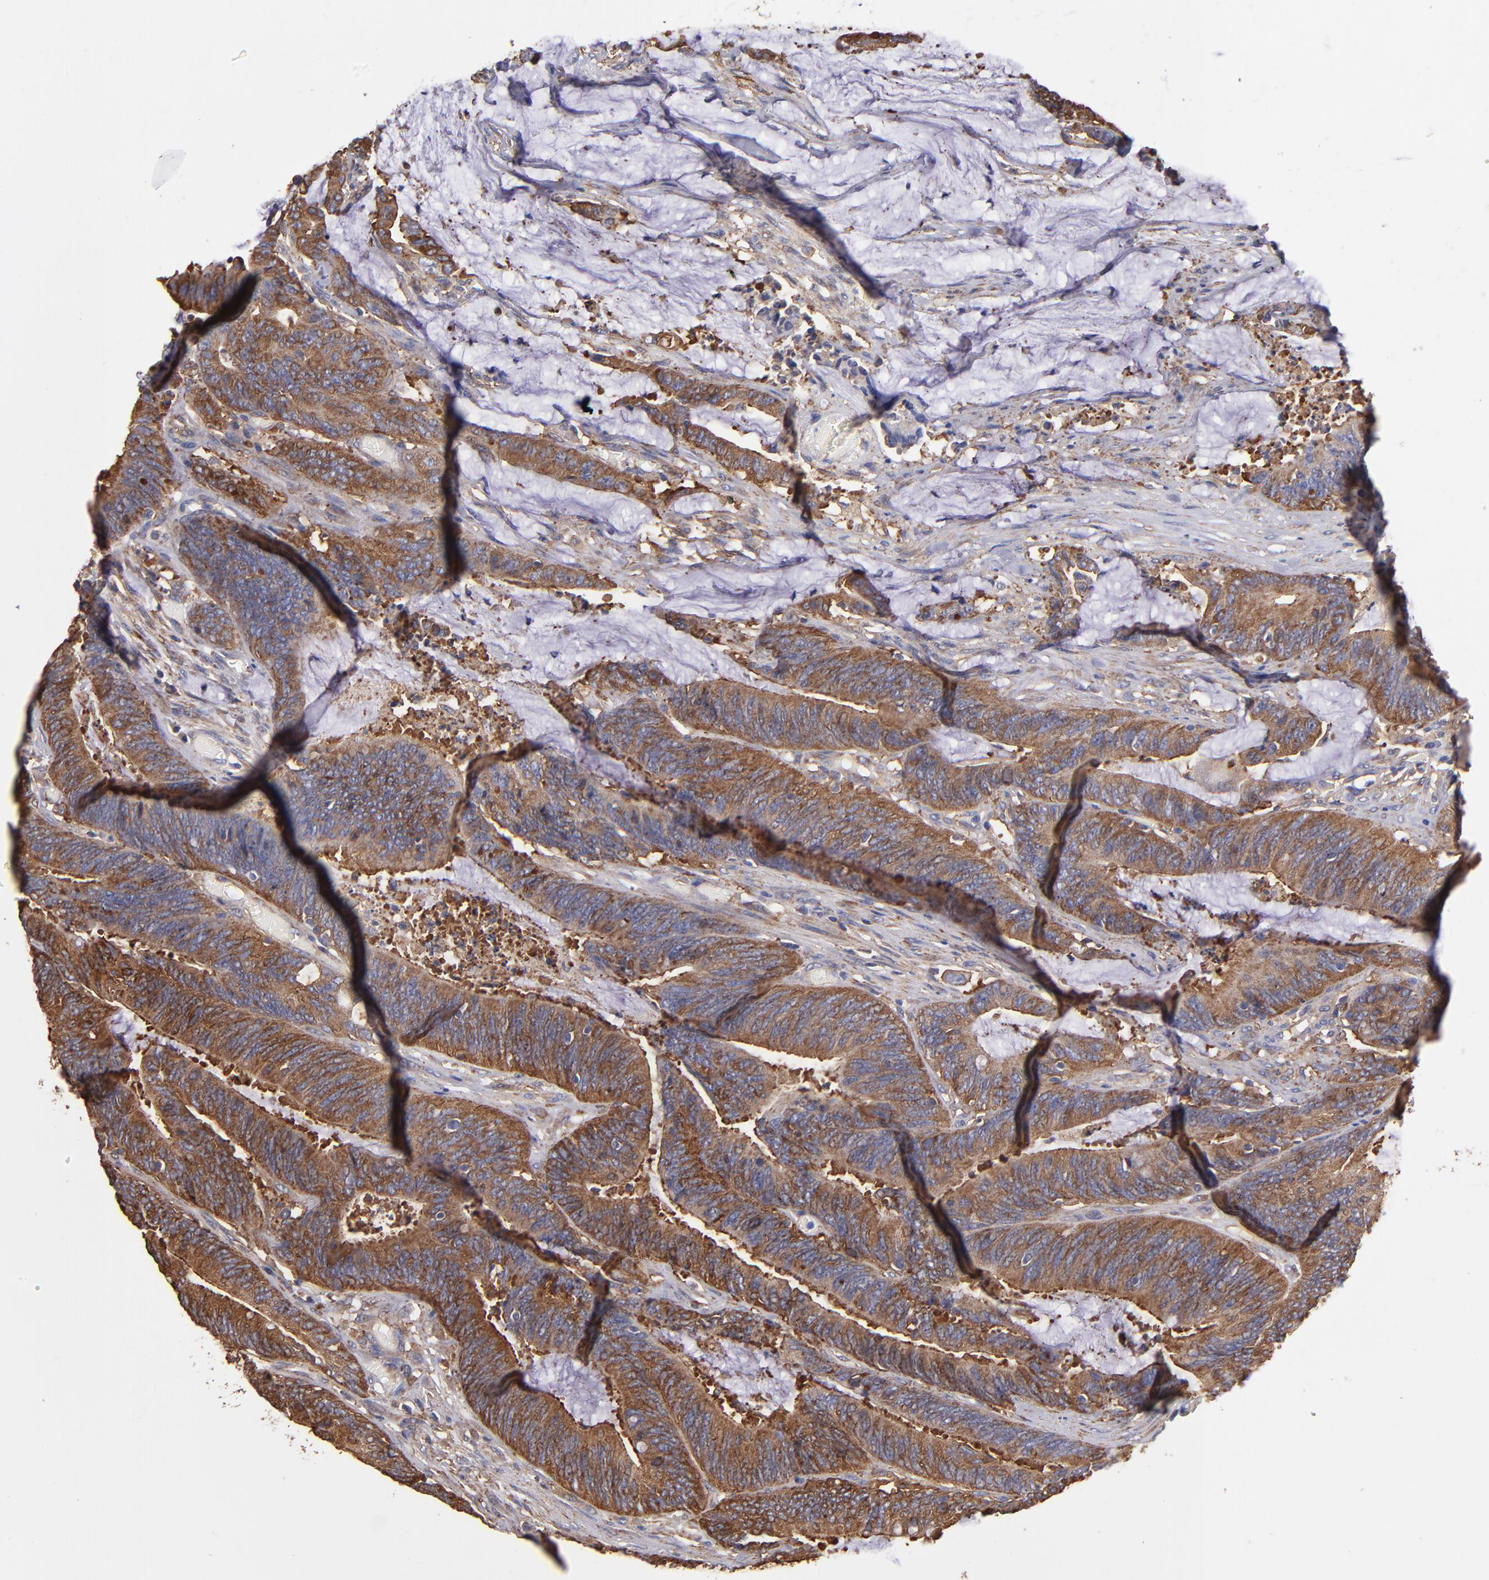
{"staining": {"intensity": "strong", "quantity": ">75%", "location": "cytoplasmic/membranous"}, "tissue": "colorectal cancer", "cell_type": "Tumor cells", "image_type": "cancer", "snomed": [{"axis": "morphology", "description": "Adenocarcinoma, NOS"}, {"axis": "topography", "description": "Rectum"}], "caption": "IHC of colorectal cancer (adenocarcinoma) demonstrates high levels of strong cytoplasmic/membranous staining in about >75% of tumor cells.", "gene": "MVP", "patient": {"sex": "female", "age": 66}}